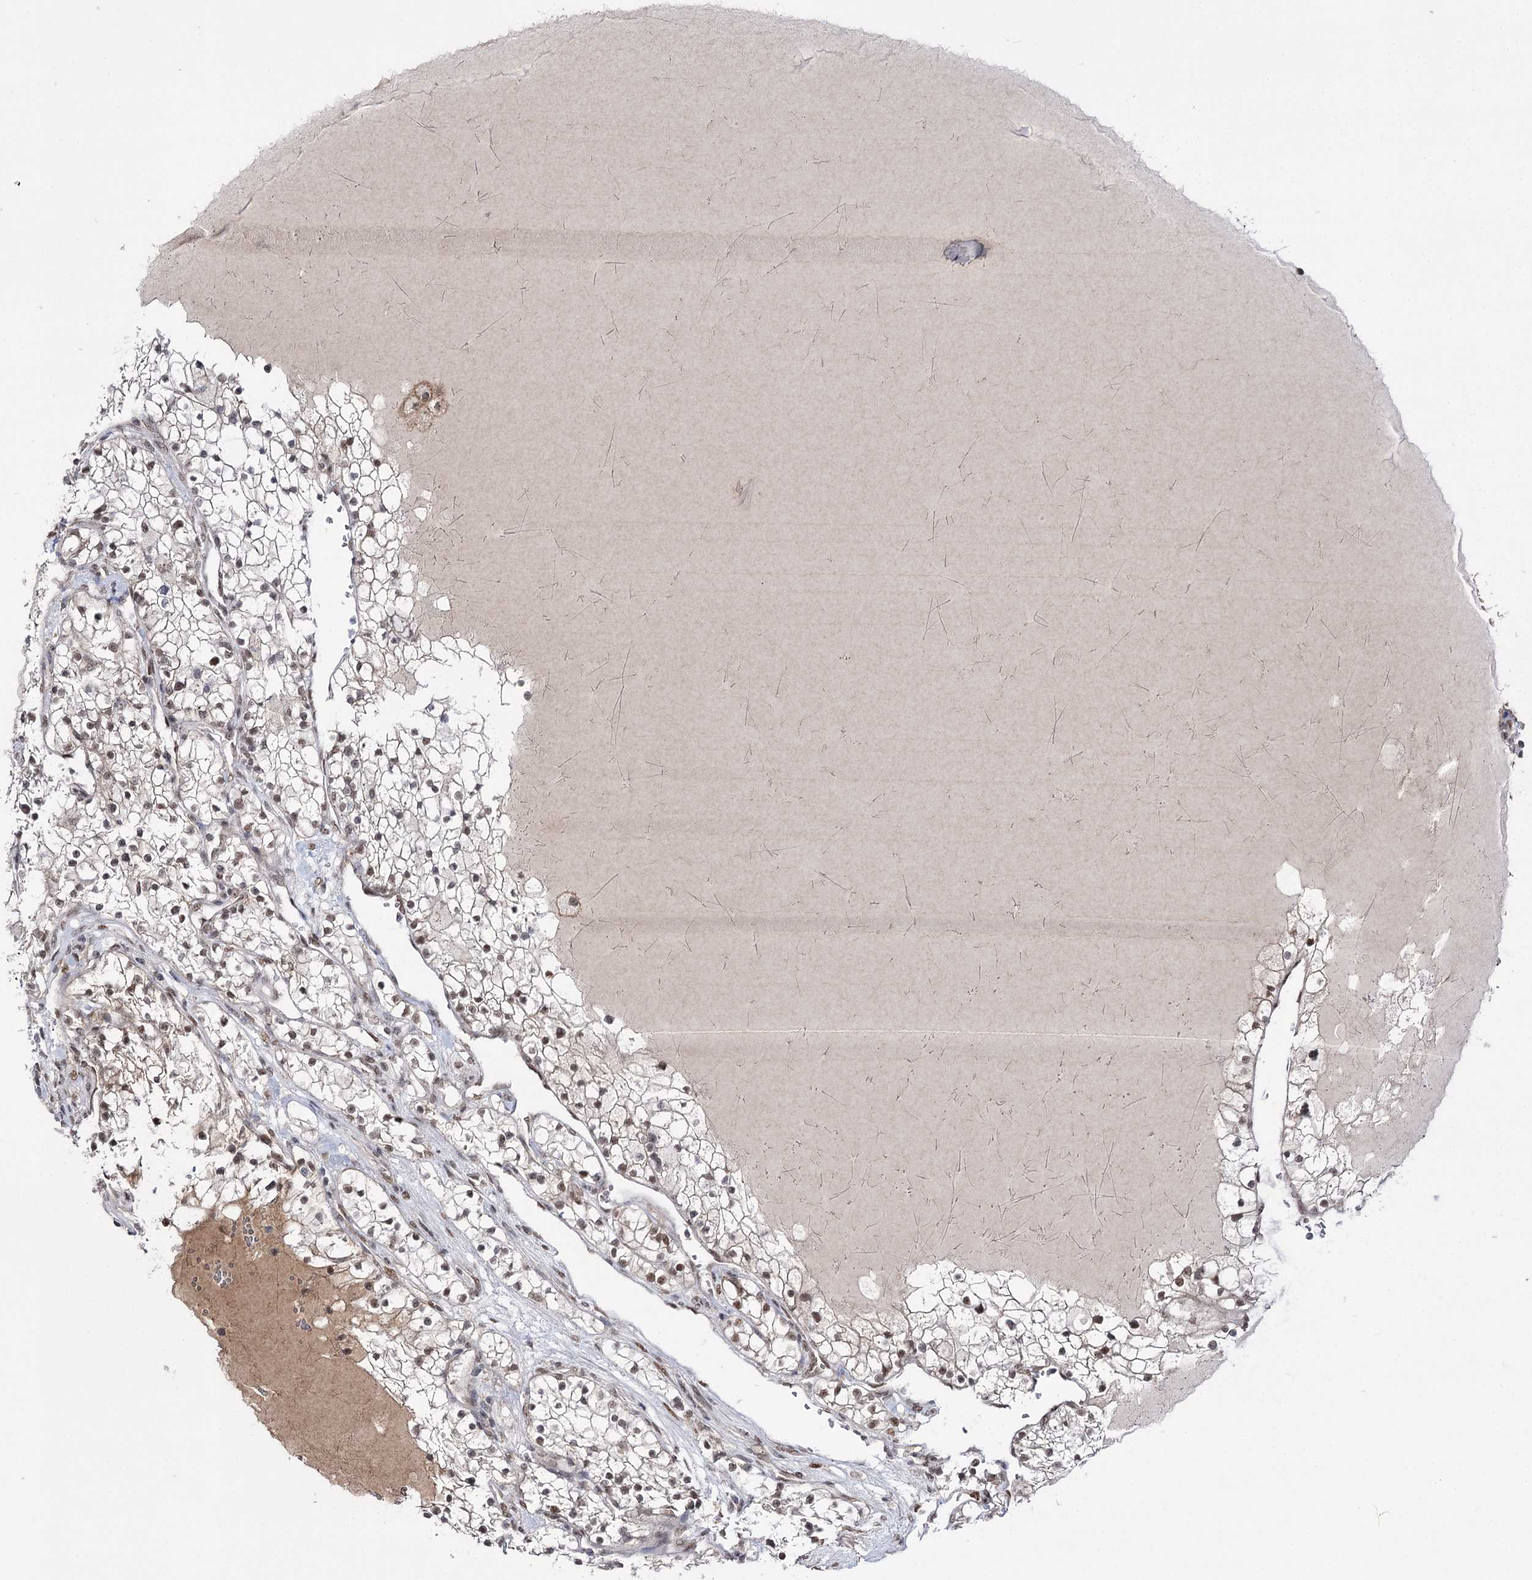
{"staining": {"intensity": "moderate", "quantity": "25%-75%", "location": "nuclear"}, "tissue": "renal cancer", "cell_type": "Tumor cells", "image_type": "cancer", "snomed": [{"axis": "morphology", "description": "Normal tissue, NOS"}, {"axis": "morphology", "description": "Adenocarcinoma, NOS"}, {"axis": "topography", "description": "Kidney"}], "caption": "High-power microscopy captured an IHC histopathology image of adenocarcinoma (renal), revealing moderate nuclear positivity in about 25%-75% of tumor cells.", "gene": "VGLL4", "patient": {"sex": "male", "age": 68}}